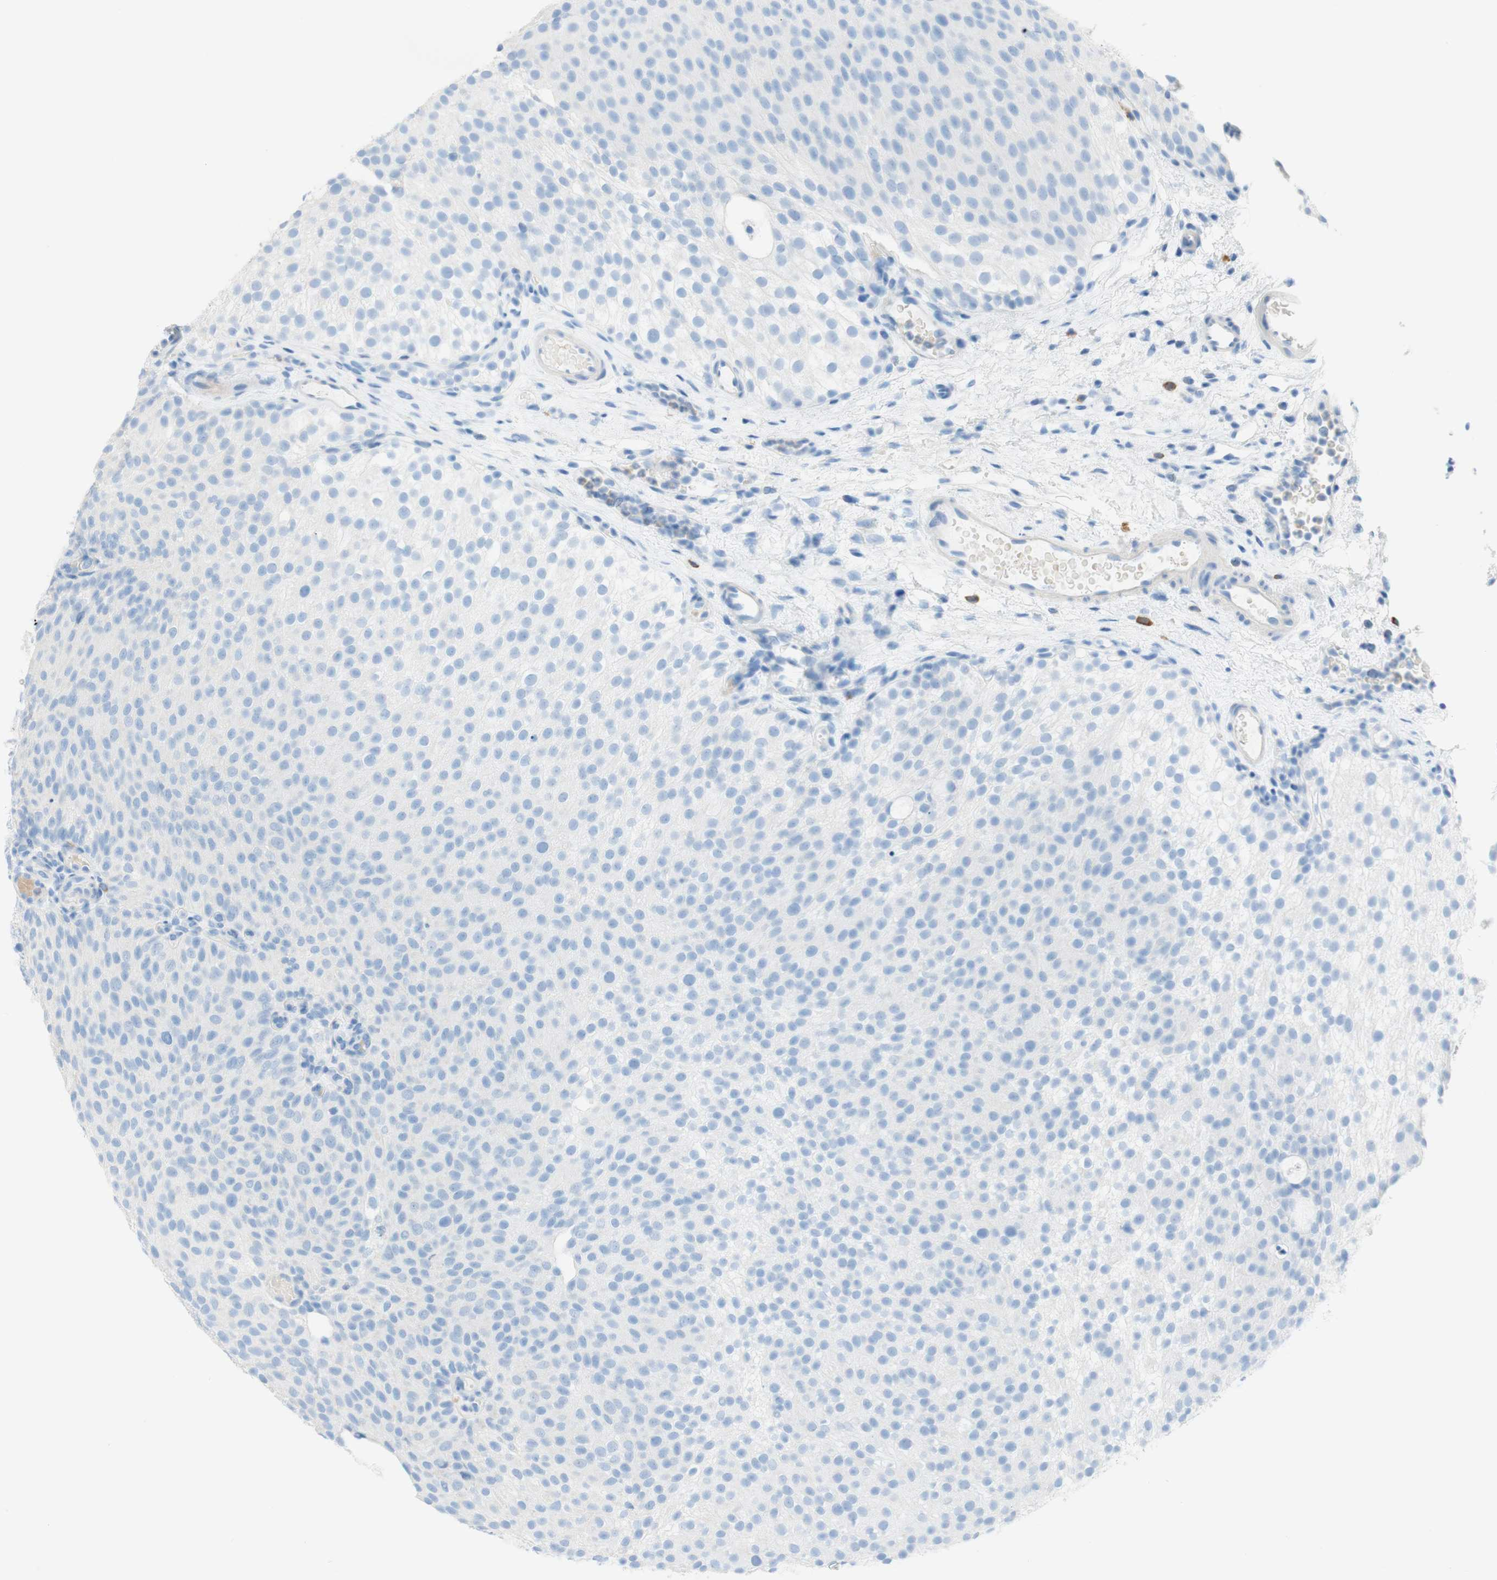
{"staining": {"intensity": "negative", "quantity": "none", "location": "none"}, "tissue": "urothelial cancer", "cell_type": "Tumor cells", "image_type": "cancer", "snomed": [{"axis": "morphology", "description": "Urothelial carcinoma, Low grade"}, {"axis": "topography", "description": "Urinary bladder"}], "caption": "Photomicrograph shows no significant protein positivity in tumor cells of urothelial cancer.", "gene": "CEACAM1", "patient": {"sex": "male", "age": 78}}